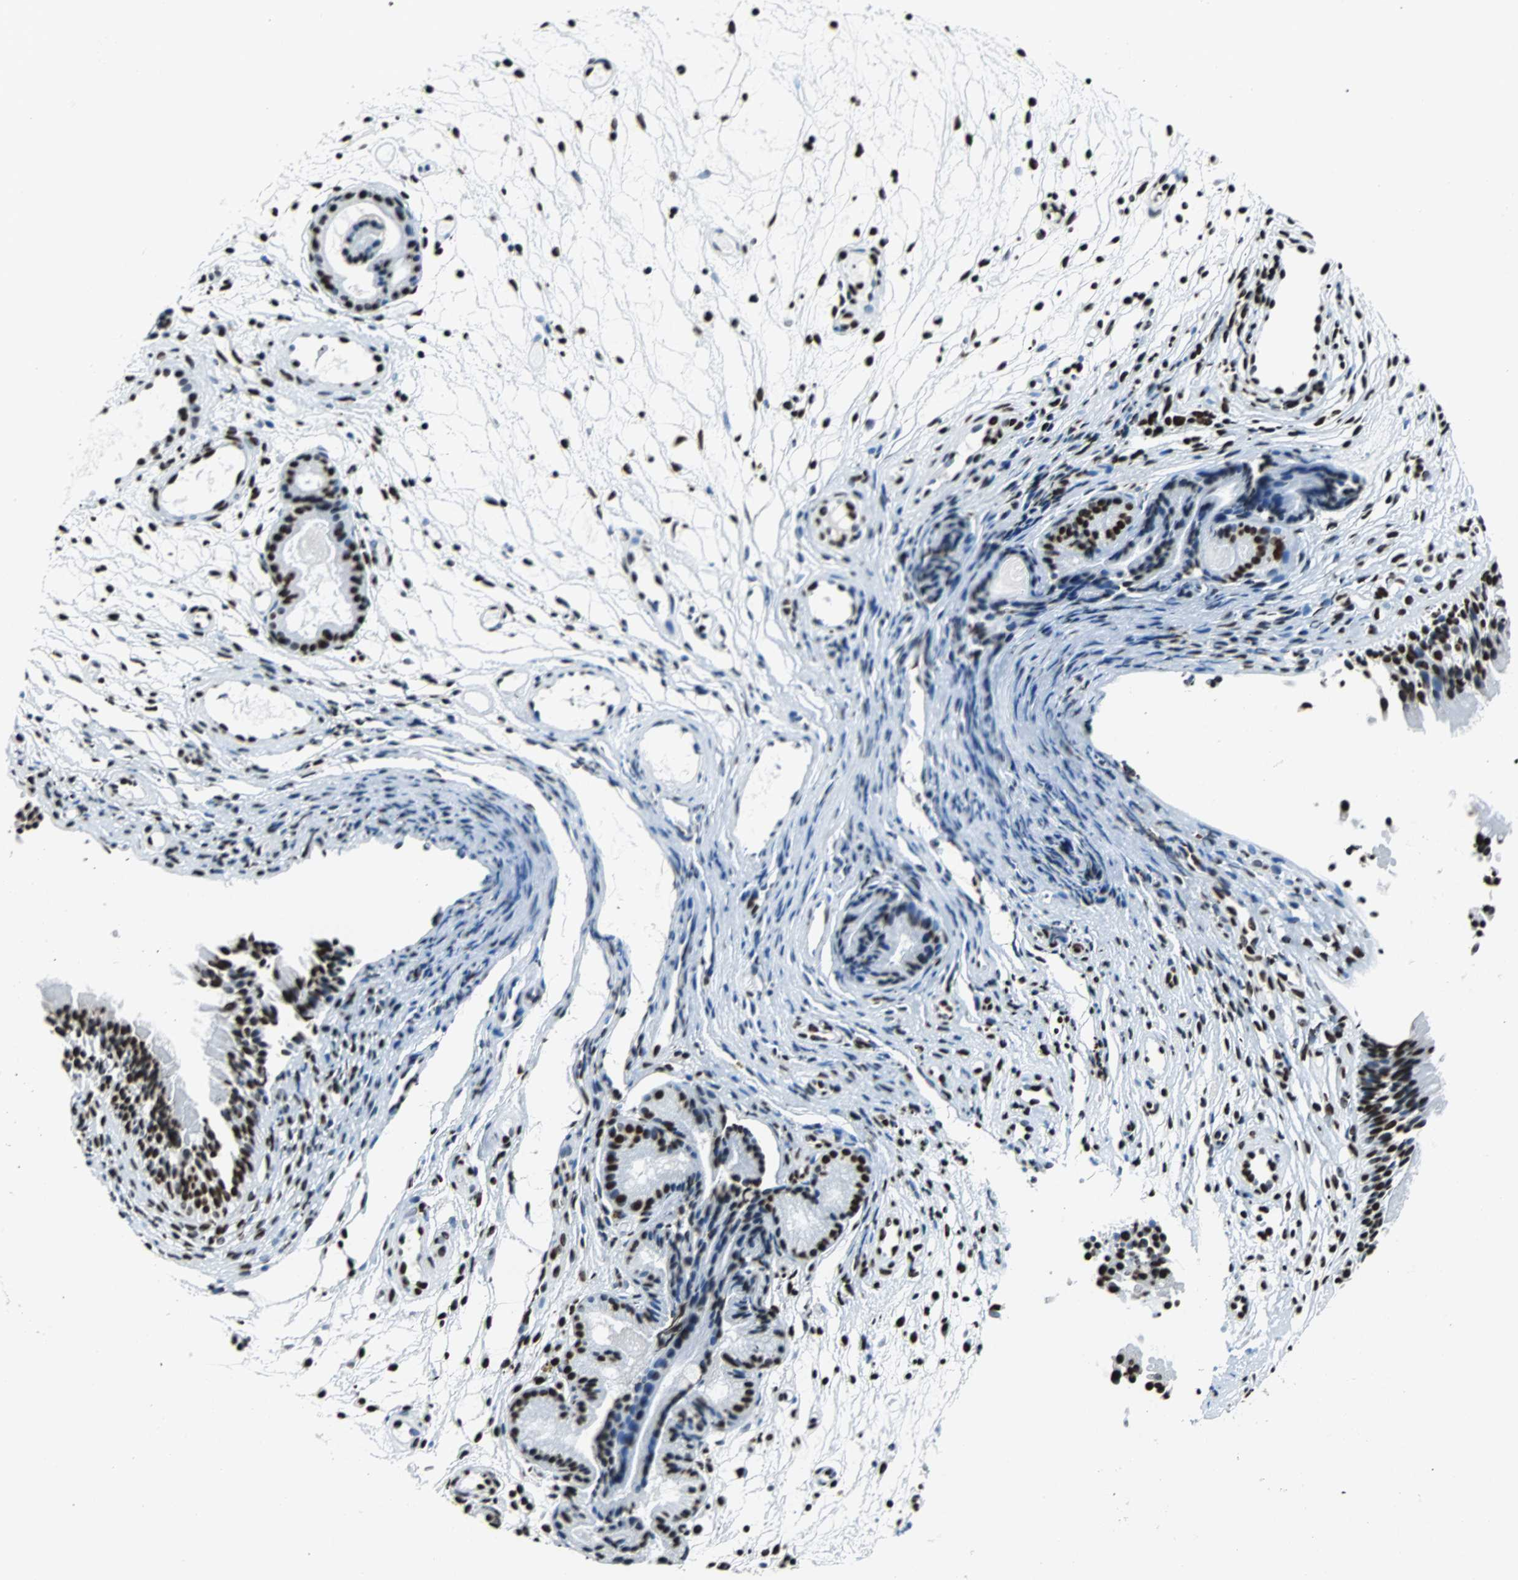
{"staining": {"intensity": "strong", "quantity": ">75%", "location": "nuclear"}, "tissue": "nasopharynx", "cell_type": "Respiratory epithelial cells", "image_type": "normal", "snomed": [{"axis": "morphology", "description": "Normal tissue, NOS"}, {"axis": "topography", "description": "Nasopharynx"}], "caption": "Nasopharynx stained with a protein marker shows strong staining in respiratory epithelial cells.", "gene": "FUBP1", "patient": {"sex": "female", "age": 54}}